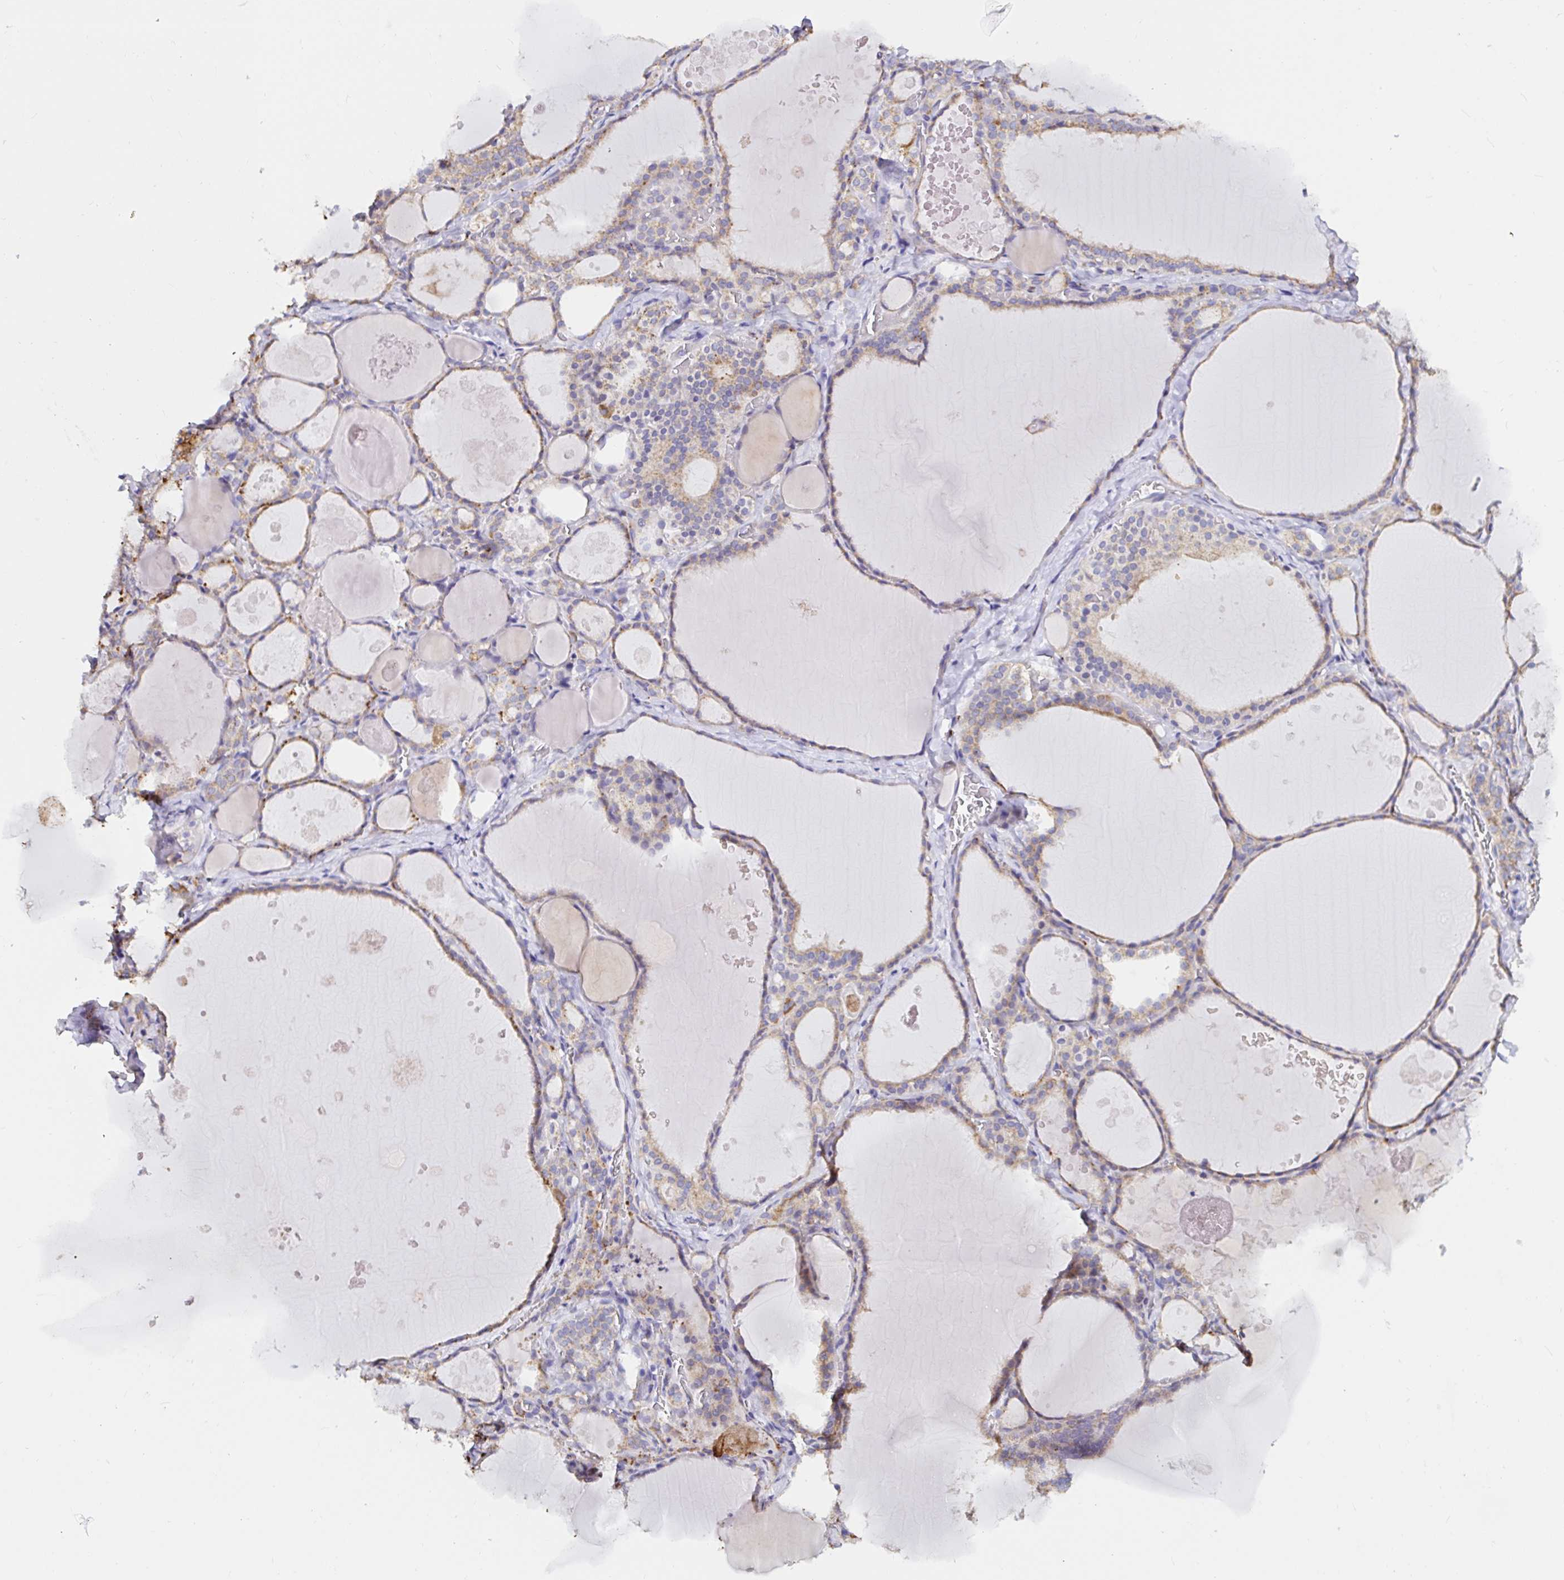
{"staining": {"intensity": "moderate", "quantity": "25%-75%", "location": "cytoplasmic/membranous"}, "tissue": "thyroid gland", "cell_type": "Glandular cells", "image_type": "normal", "snomed": [{"axis": "morphology", "description": "Normal tissue, NOS"}, {"axis": "topography", "description": "Thyroid gland"}], "caption": "Thyroid gland stained with DAB (3,3'-diaminobenzidine) IHC demonstrates medium levels of moderate cytoplasmic/membranous staining in approximately 25%-75% of glandular cells.", "gene": "MSR1", "patient": {"sex": "male", "age": 56}}